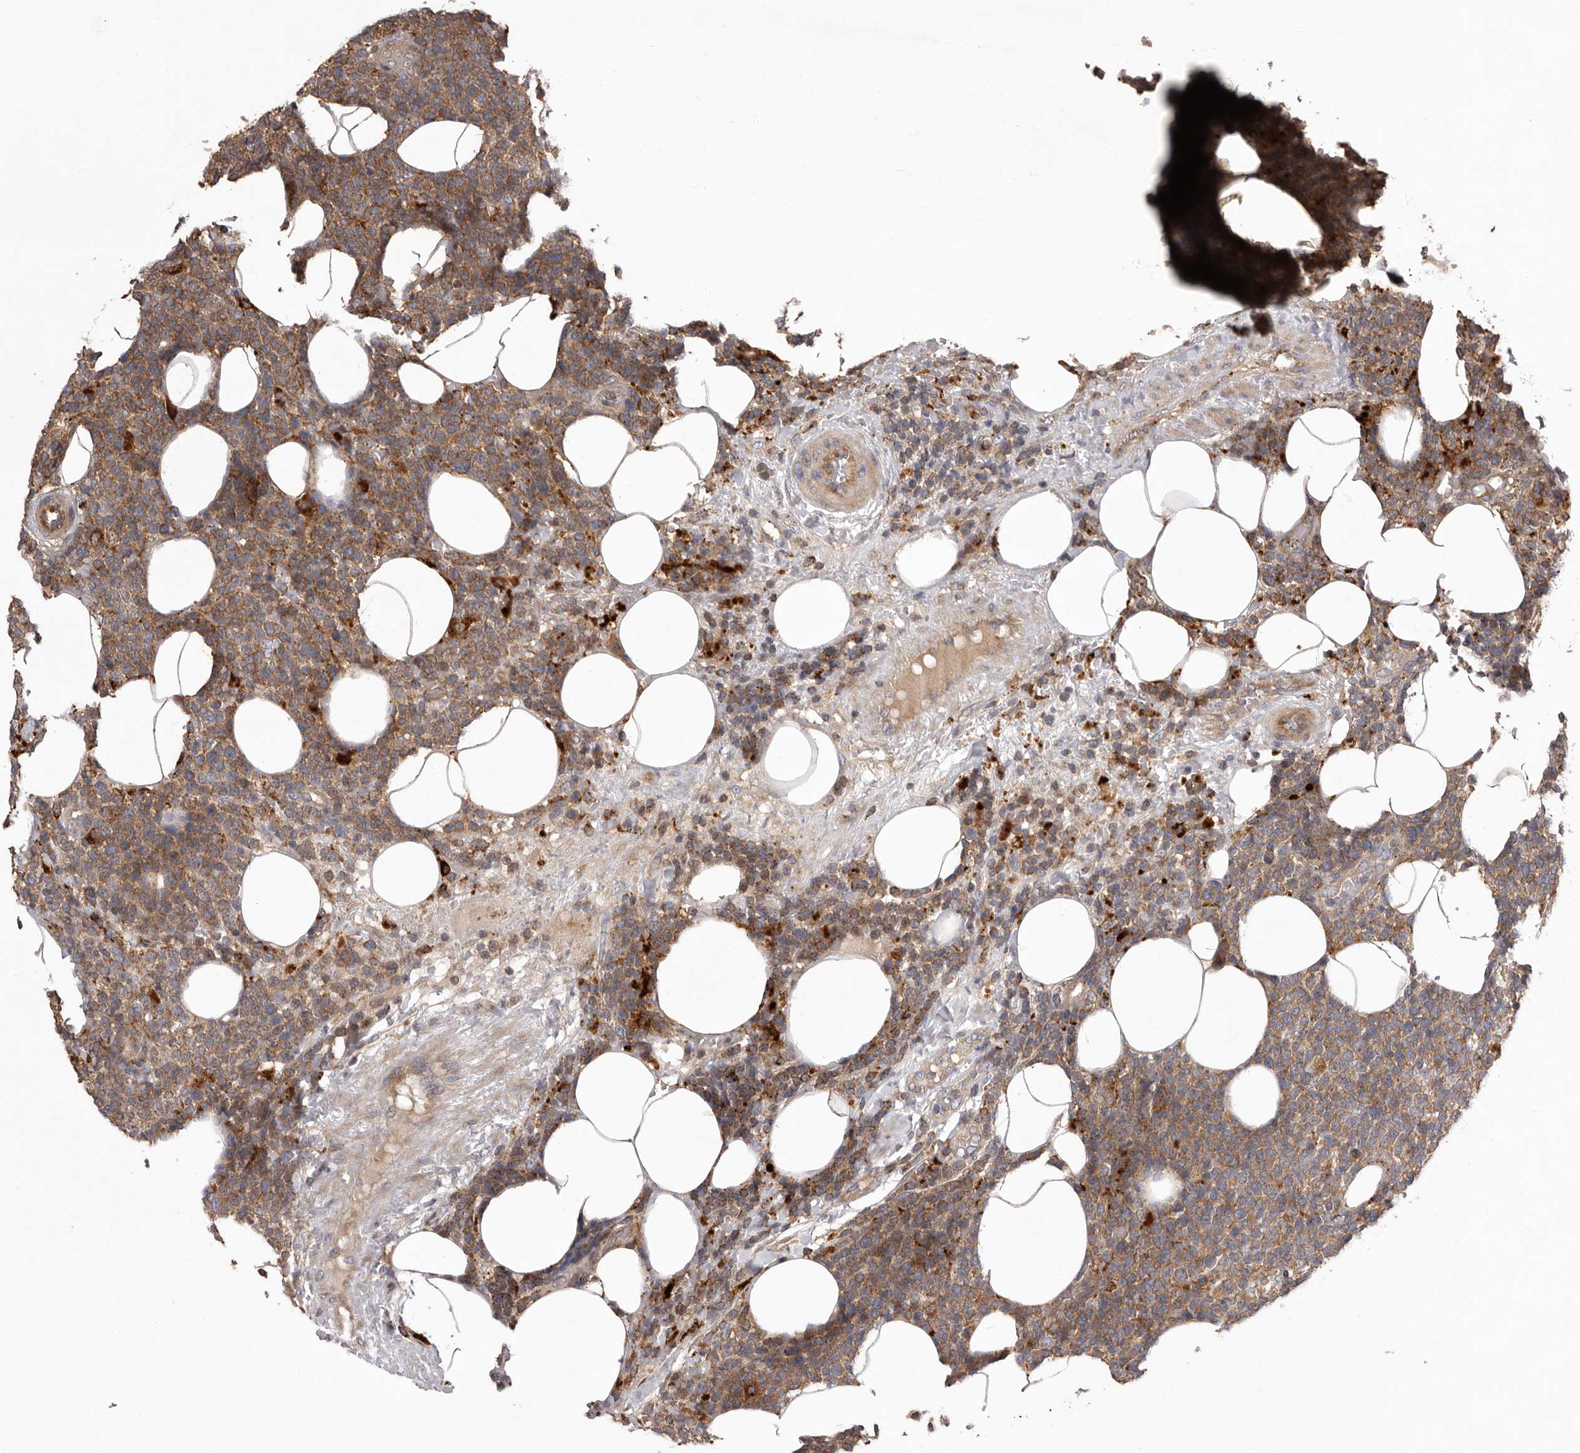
{"staining": {"intensity": "moderate", "quantity": ">75%", "location": "cytoplasmic/membranous"}, "tissue": "lymphoma", "cell_type": "Tumor cells", "image_type": "cancer", "snomed": [{"axis": "morphology", "description": "Malignant lymphoma, non-Hodgkin's type, High grade"}, {"axis": "topography", "description": "Lymph node"}], "caption": "An IHC image of neoplastic tissue is shown. Protein staining in brown labels moderate cytoplasmic/membranous positivity in high-grade malignant lymphoma, non-Hodgkin's type within tumor cells.", "gene": "WDR47", "patient": {"sex": "male", "age": 61}}